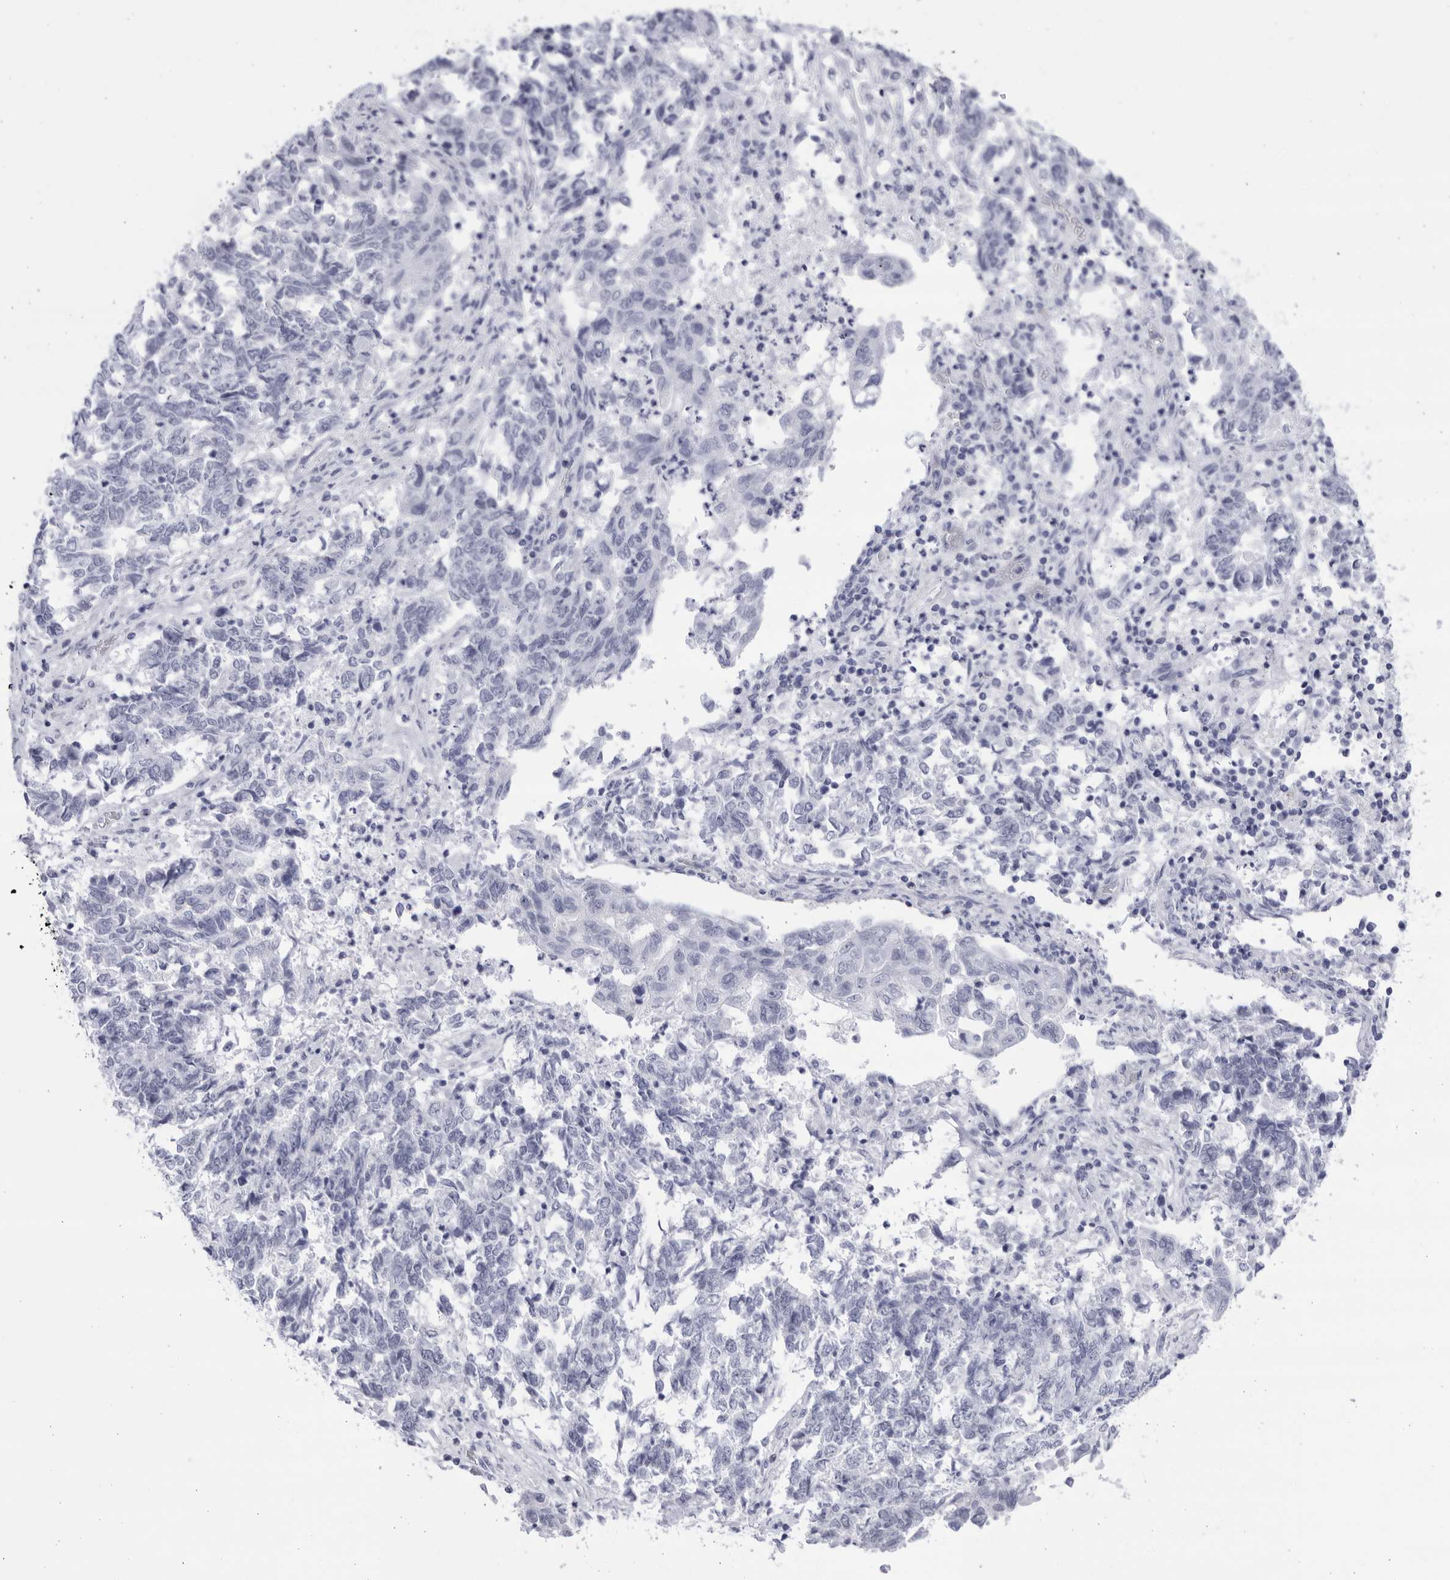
{"staining": {"intensity": "negative", "quantity": "none", "location": "none"}, "tissue": "endometrial cancer", "cell_type": "Tumor cells", "image_type": "cancer", "snomed": [{"axis": "morphology", "description": "Adenocarcinoma, NOS"}, {"axis": "topography", "description": "Endometrium"}], "caption": "DAB (3,3'-diaminobenzidine) immunohistochemical staining of adenocarcinoma (endometrial) shows no significant positivity in tumor cells. (DAB immunohistochemistry with hematoxylin counter stain).", "gene": "CCDC181", "patient": {"sex": "female", "age": 80}}